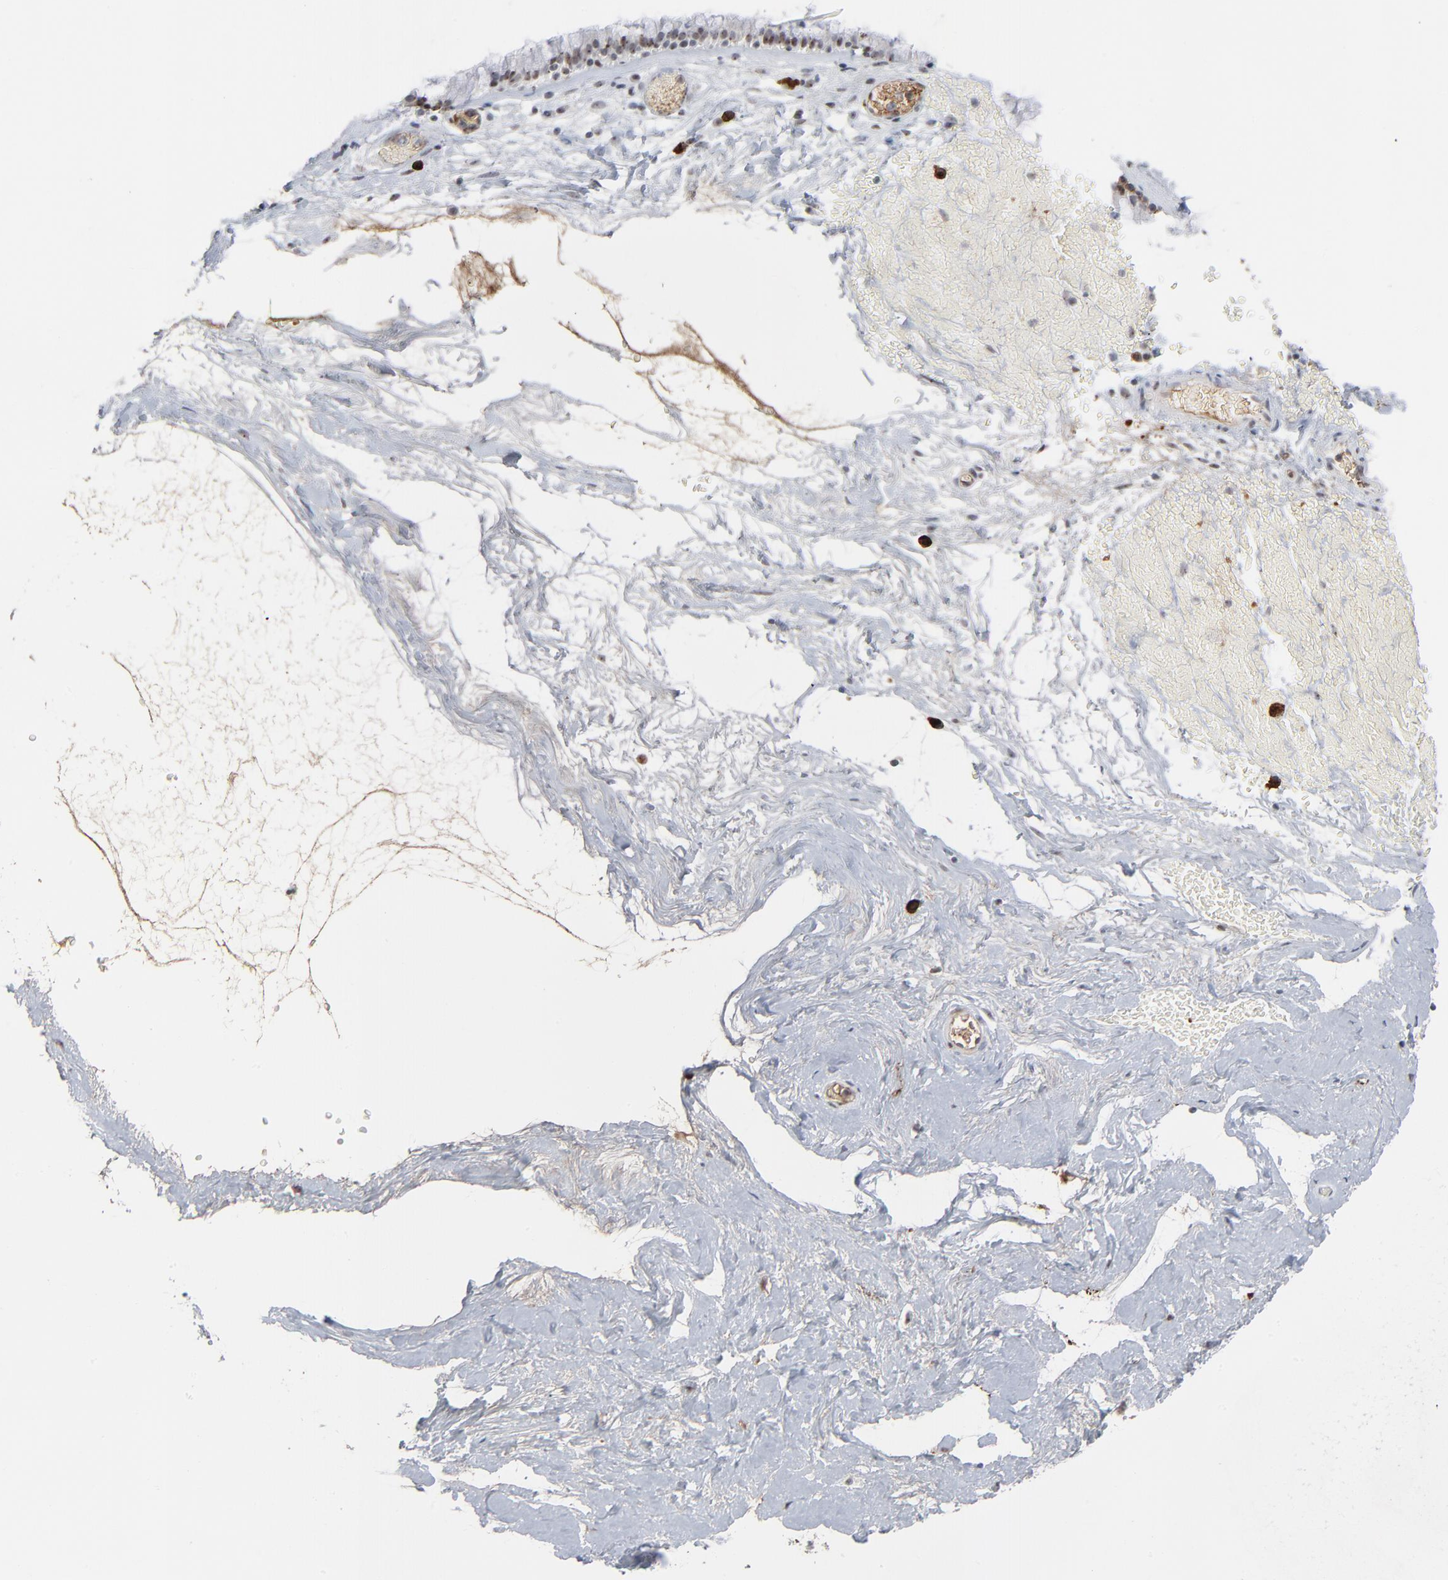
{"staining": {"intensity": "weak", "quantity": "25%-75%", "location": "nuclear"}, "tissue": "nasopharynx", "cell_type": "Respiratory epithelial cells", "image_type": "normal", "snomed": [{"axis": "morphology", "description": "Normal tissue, NOS"}, {"axis": "morphology", "description": "Inflammation, NOS"}, {"axis": "topography", "description": "Nasopharynx"}], "caption": "Immunohistochemistry of benign nasopharynx displays low levels of weak nuclear staining in approximately 25%-75% of respiratory epithelial cells. (Brightfield microscopy of DAB IHC at high magnification).", "gene": "MPHOSPH6", "patient": {"sex": "male", "age": 48}}